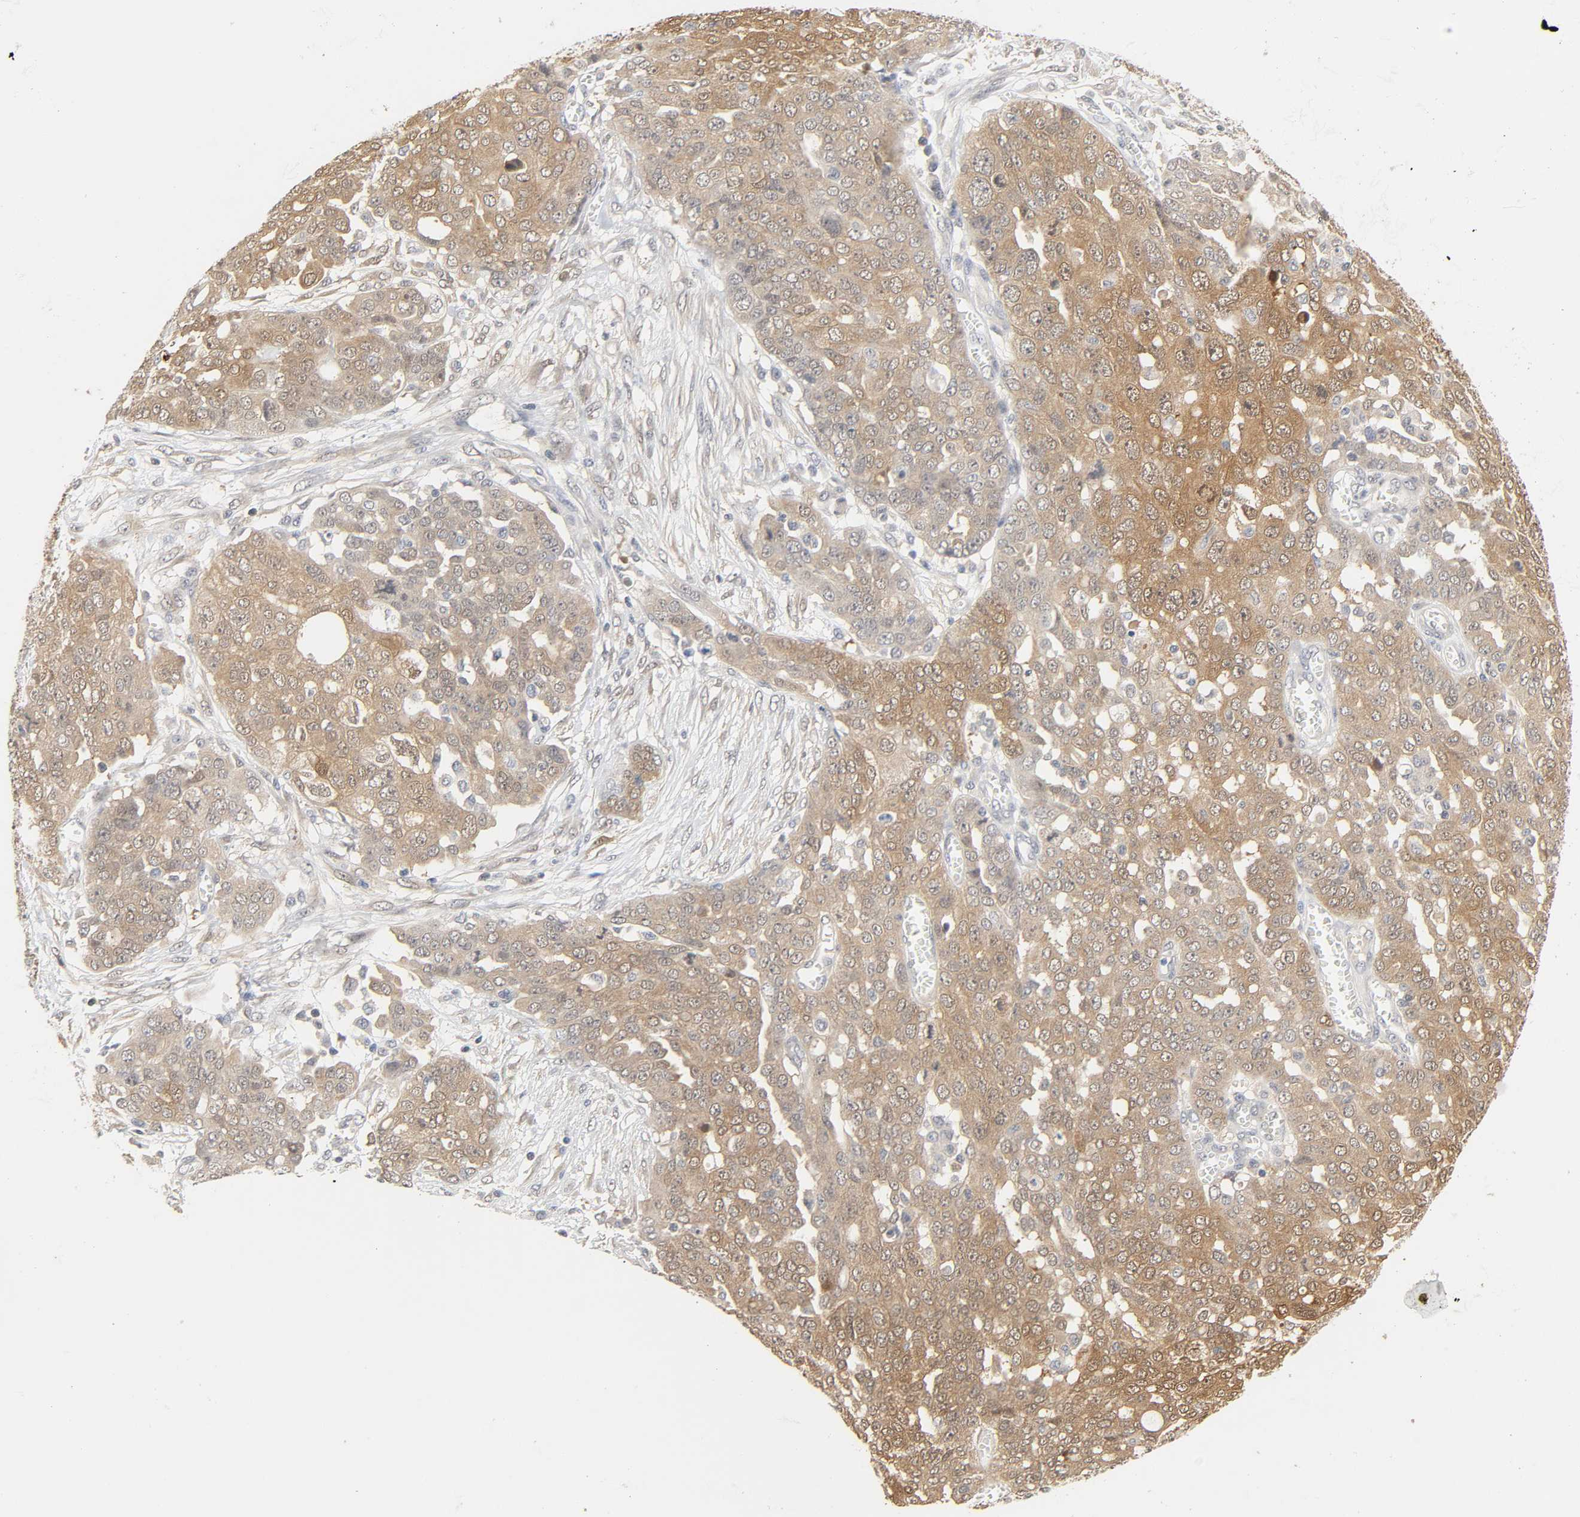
{"staining": {"intensity": "moderate", "quantity": ">75%", "location": "cytoplasmic/membranous"}, "tissue": "ovarian cancer", "cell_type": "Tumor cells", "image_type": "cancer", "snomed": [{"axis": "morphology", "description": "Cystadenocarcinoma, serous, NOS"}, {"axis": "topography", "description": "Soft tissue"}, {"axis": "topography", "description": "Ovary"}], "caption": "The micrograph exhibits immunohistochemical staining of ovarian cancer (serous cystadenocarcinoma). There is moderate cytoplasmic/membranous positivity is identified in approximately >75% of tumor cells.", "gene": "MIF", "patient": {"sex": "female", "age": 57}}